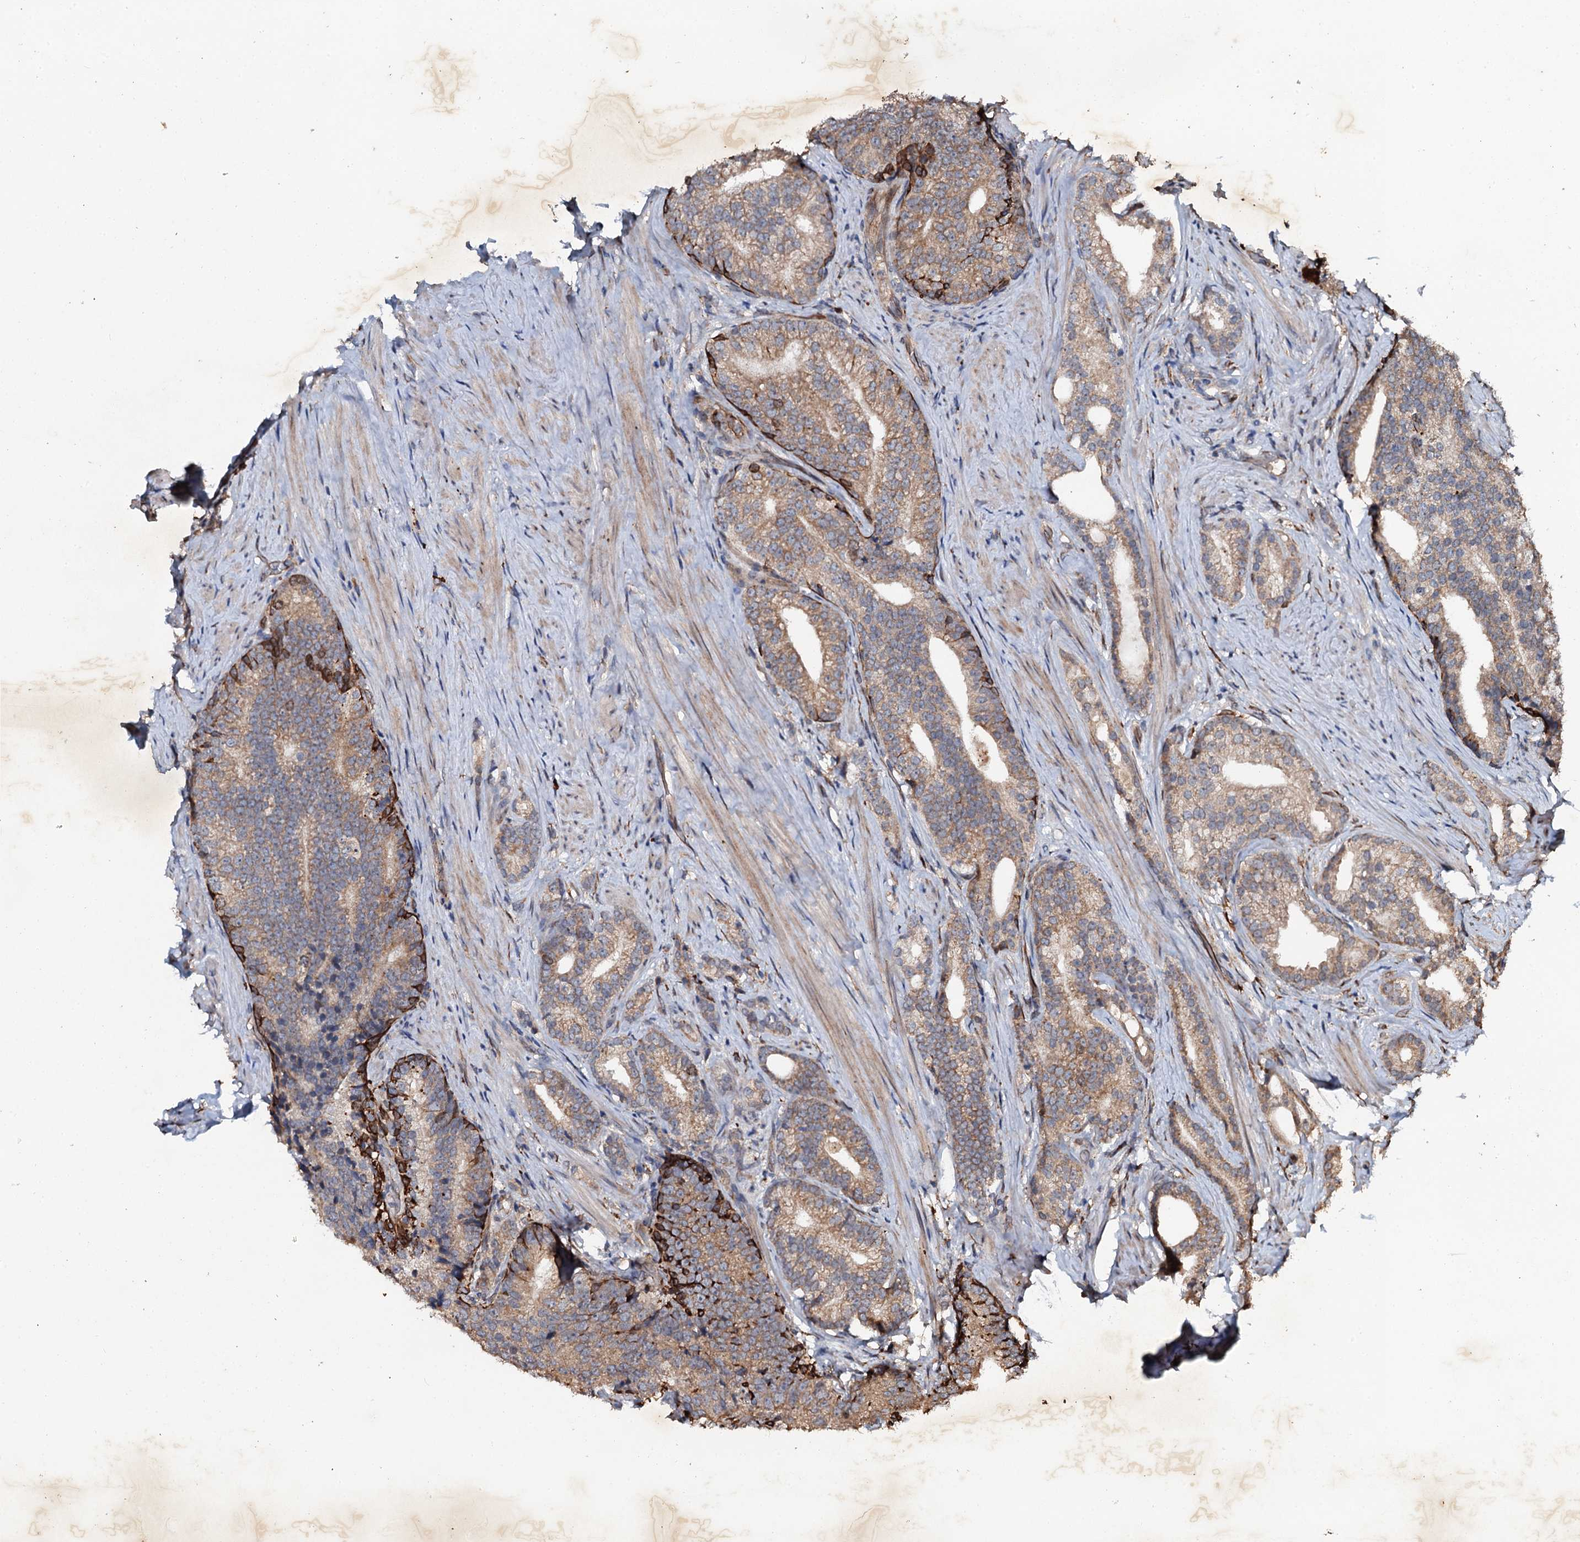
{"staining": {"intensity": "moderate", "quantity": ">75%", "location": "cytoplasmic/membranous"}, "tissue": "prostate cancer", "cell_type": "Tumor cells", "image_type": "cancer", "snomed": [{"axis": "morphology", "description": "Adenocarcinoma, Low grade"}, {"axis": "topography", "description": "Prostate"}], "caption": "Moderate cytoplasmic/membranous protein staining is present in approximately >75% of tumor cells in prostate adenocarcinoma (low-grade).", "gene": "ADAMTS10", "patient": {"sex": "male", "age": 71}}